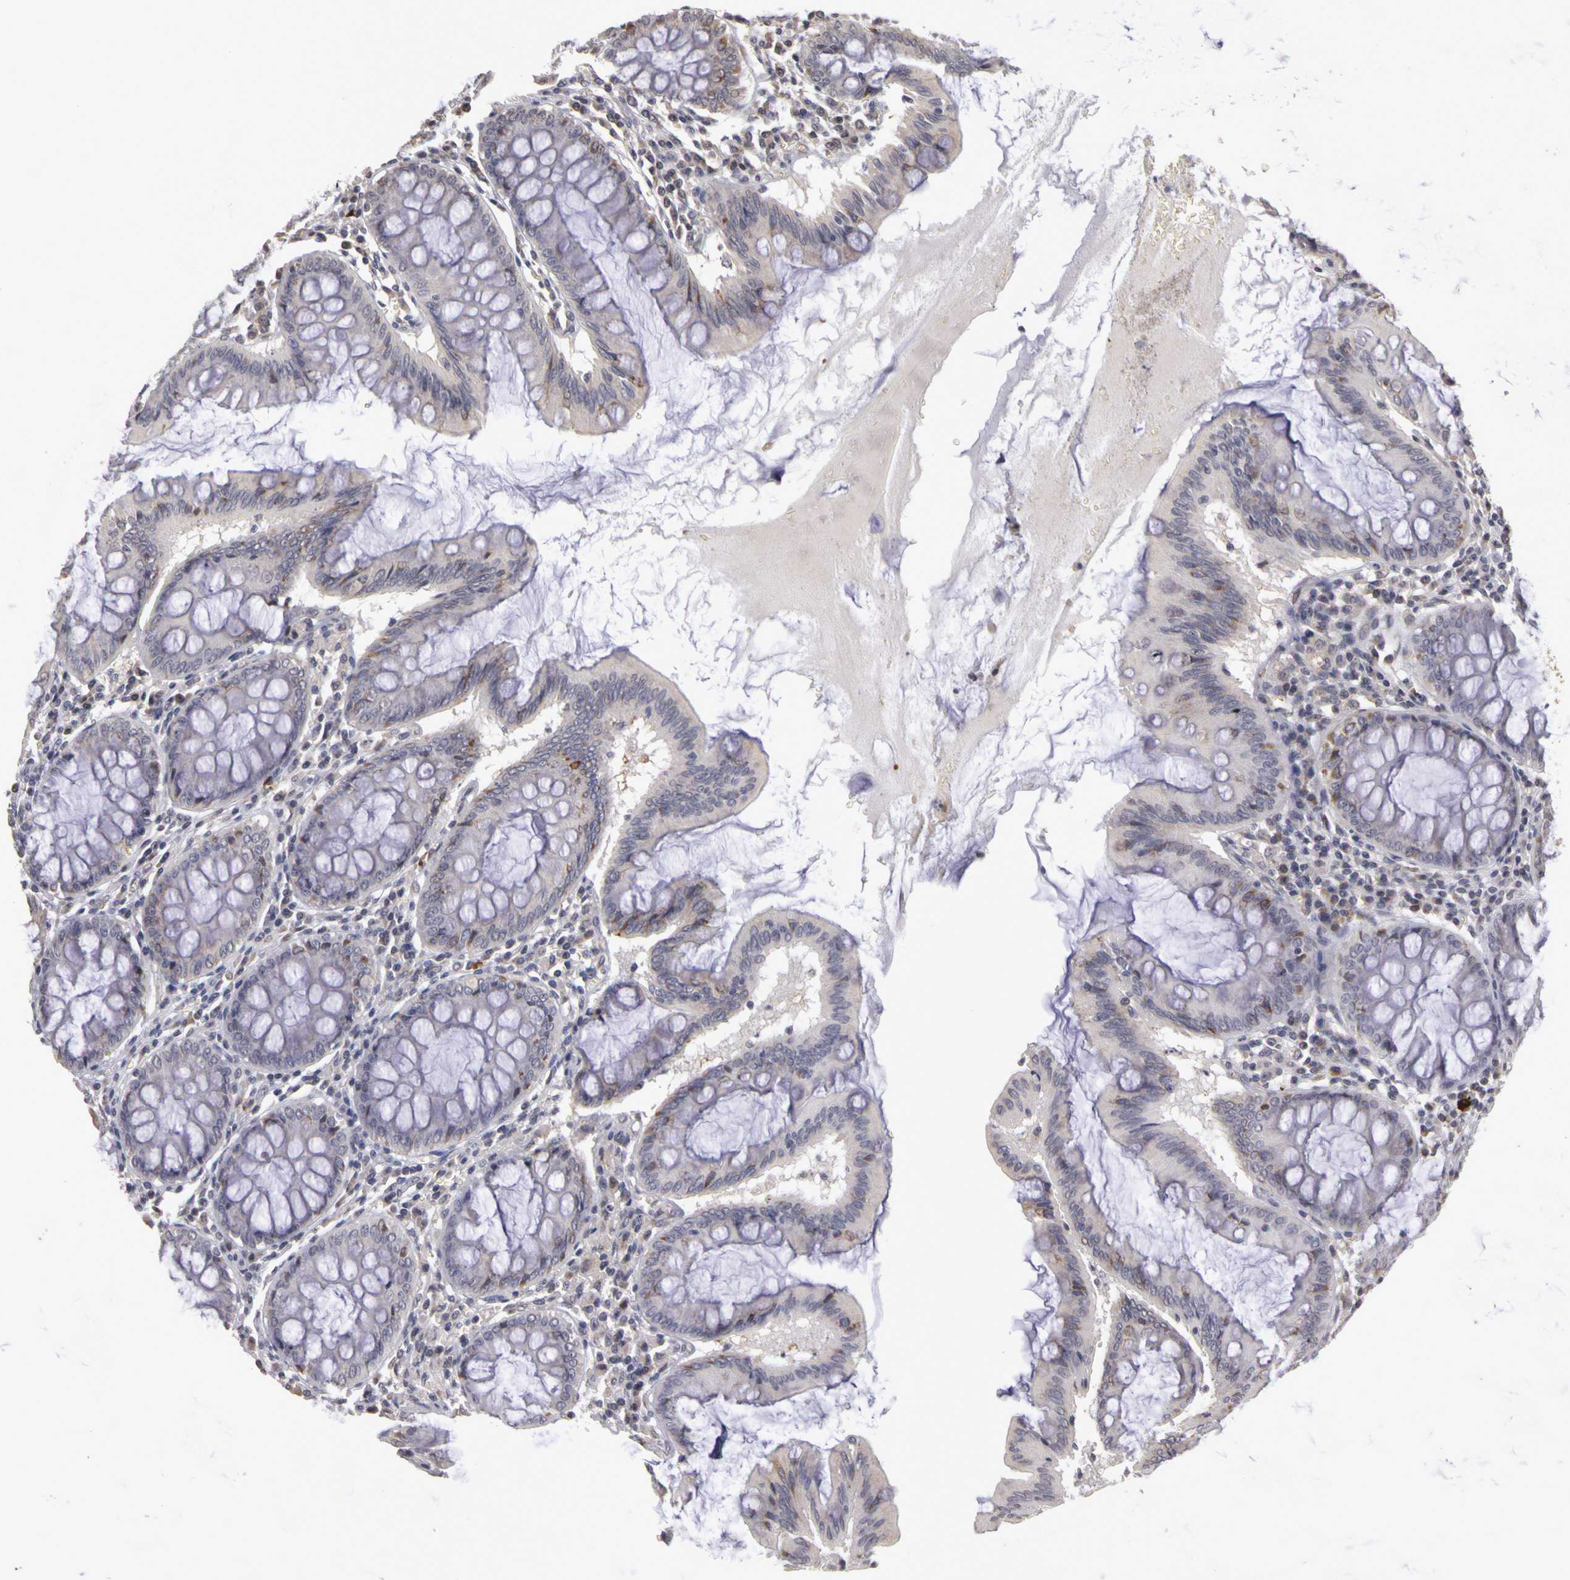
{"staining": {"intensity": "weak", "quantity": "25%-75%", "location": "cytoplasmic/membranous"}, "tissue": "colon", "cell_type": "Endothelial cells", "image_type": "normal", "snomed": [{"axis": "morphology", "description": "Normal tissue, NOS"}, {"axis": "topography", "description": "Colon"}], "caption": "The image reveals immunohistochemical staining of normal colon. There is weak cytoplasmic/membranous expression is present in about 25%-75% of endothelial cells. (DAB (3,3'-diaminobenzidine) = brown stain, brightfield microscopy at high magnification).", "gene": "FRMD7", "patient": {"sex": "male", "age": 62}}